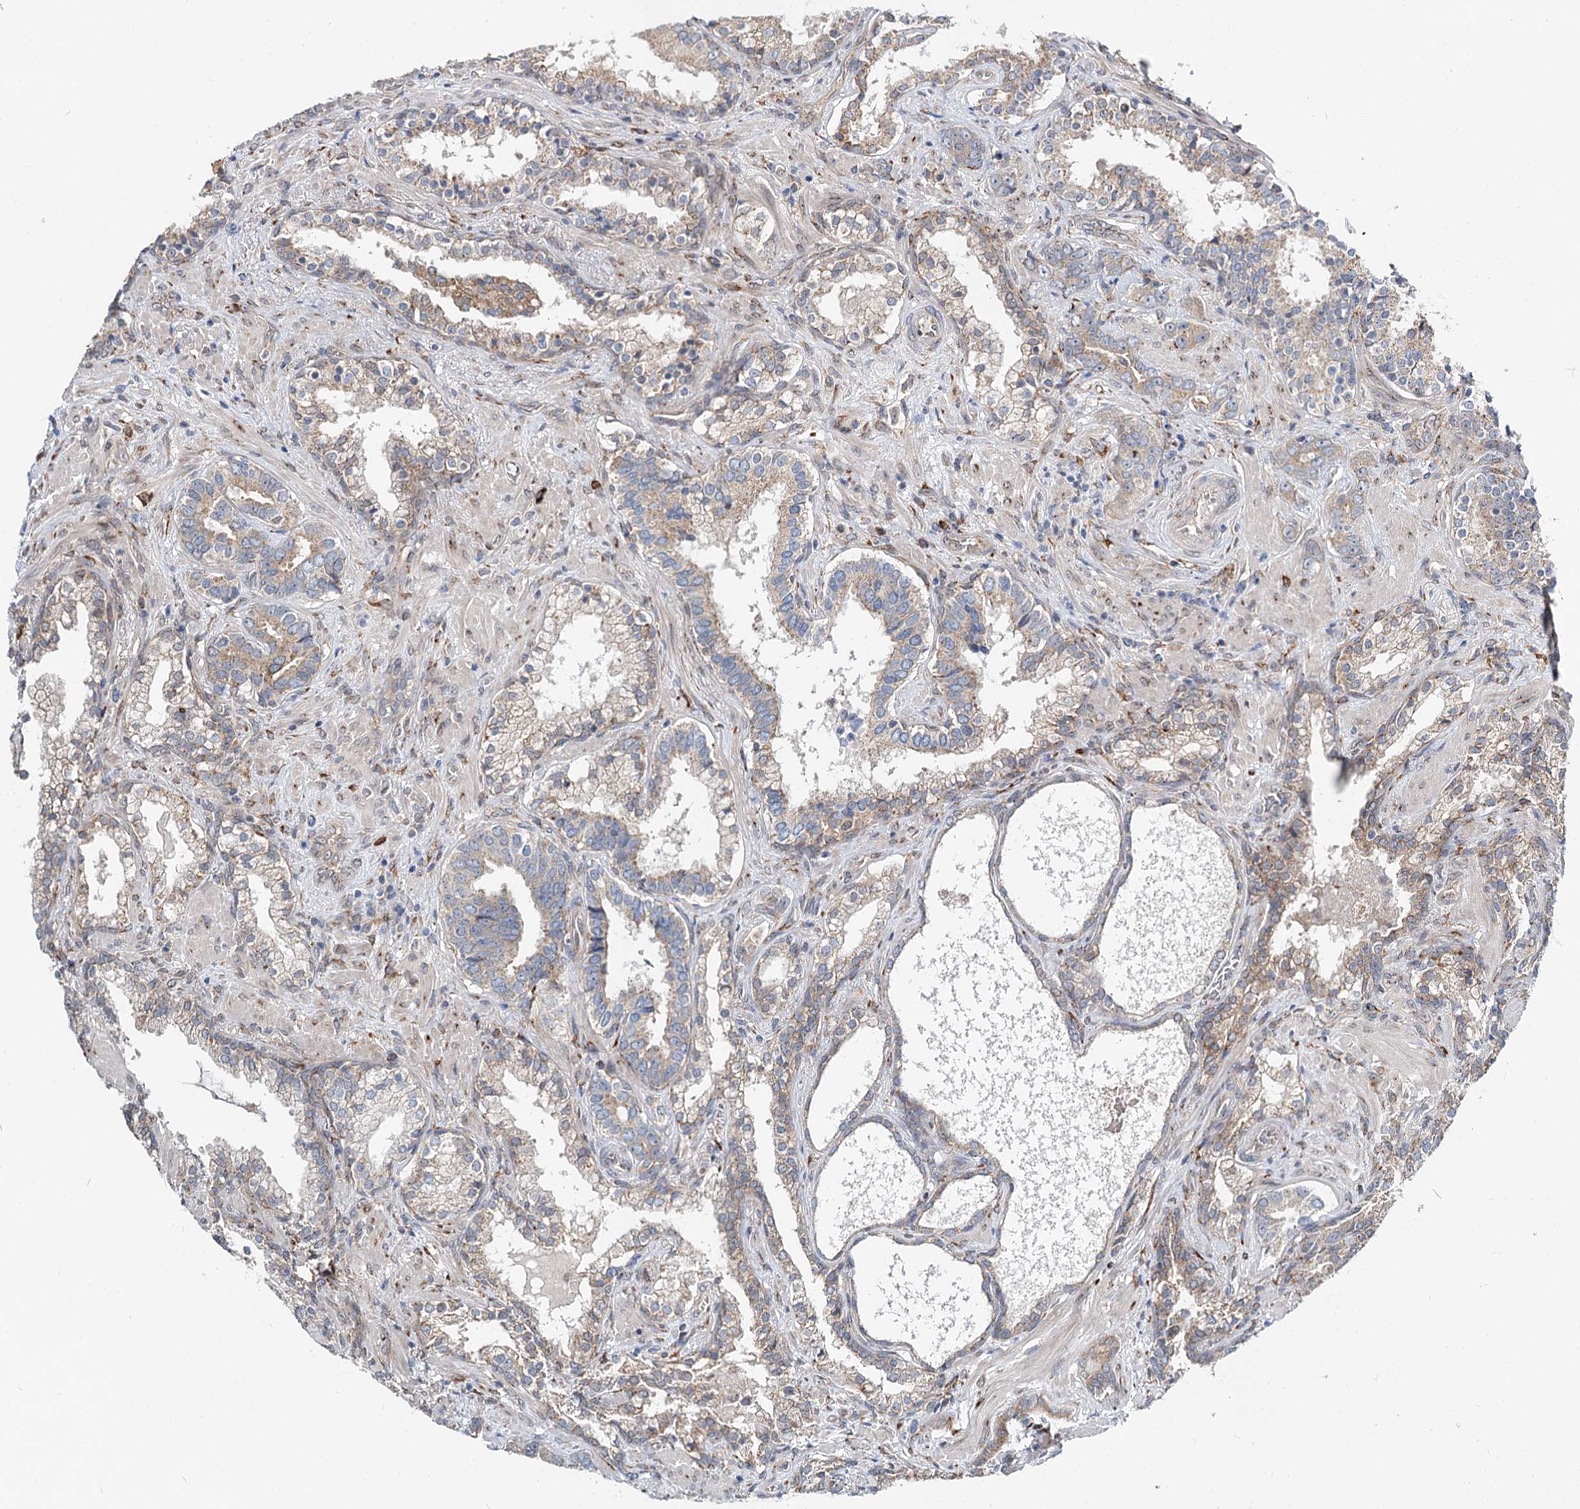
{"staining": {"intensity": "weak", "quantity": ">75%", "location": "cytoplasmic/membranous"}, "tissue": "prostate cancer", "cell_type": "Tumor cells", "image_type": "cancer", "snomed": [{"axis": "morphology", "description": "Adenocarcinoma, High grade"}, {"axis": "topography", "description": "Prostate"}], "caption": "This micrograph demonstrates immunohistochemistry staining of human prostate cancer, with low weak cytoplasmic/membranous positivity in approximately >75% of tumor cells.", "gene": "SPART", "patient": {"sex": "male", "age": 58}}